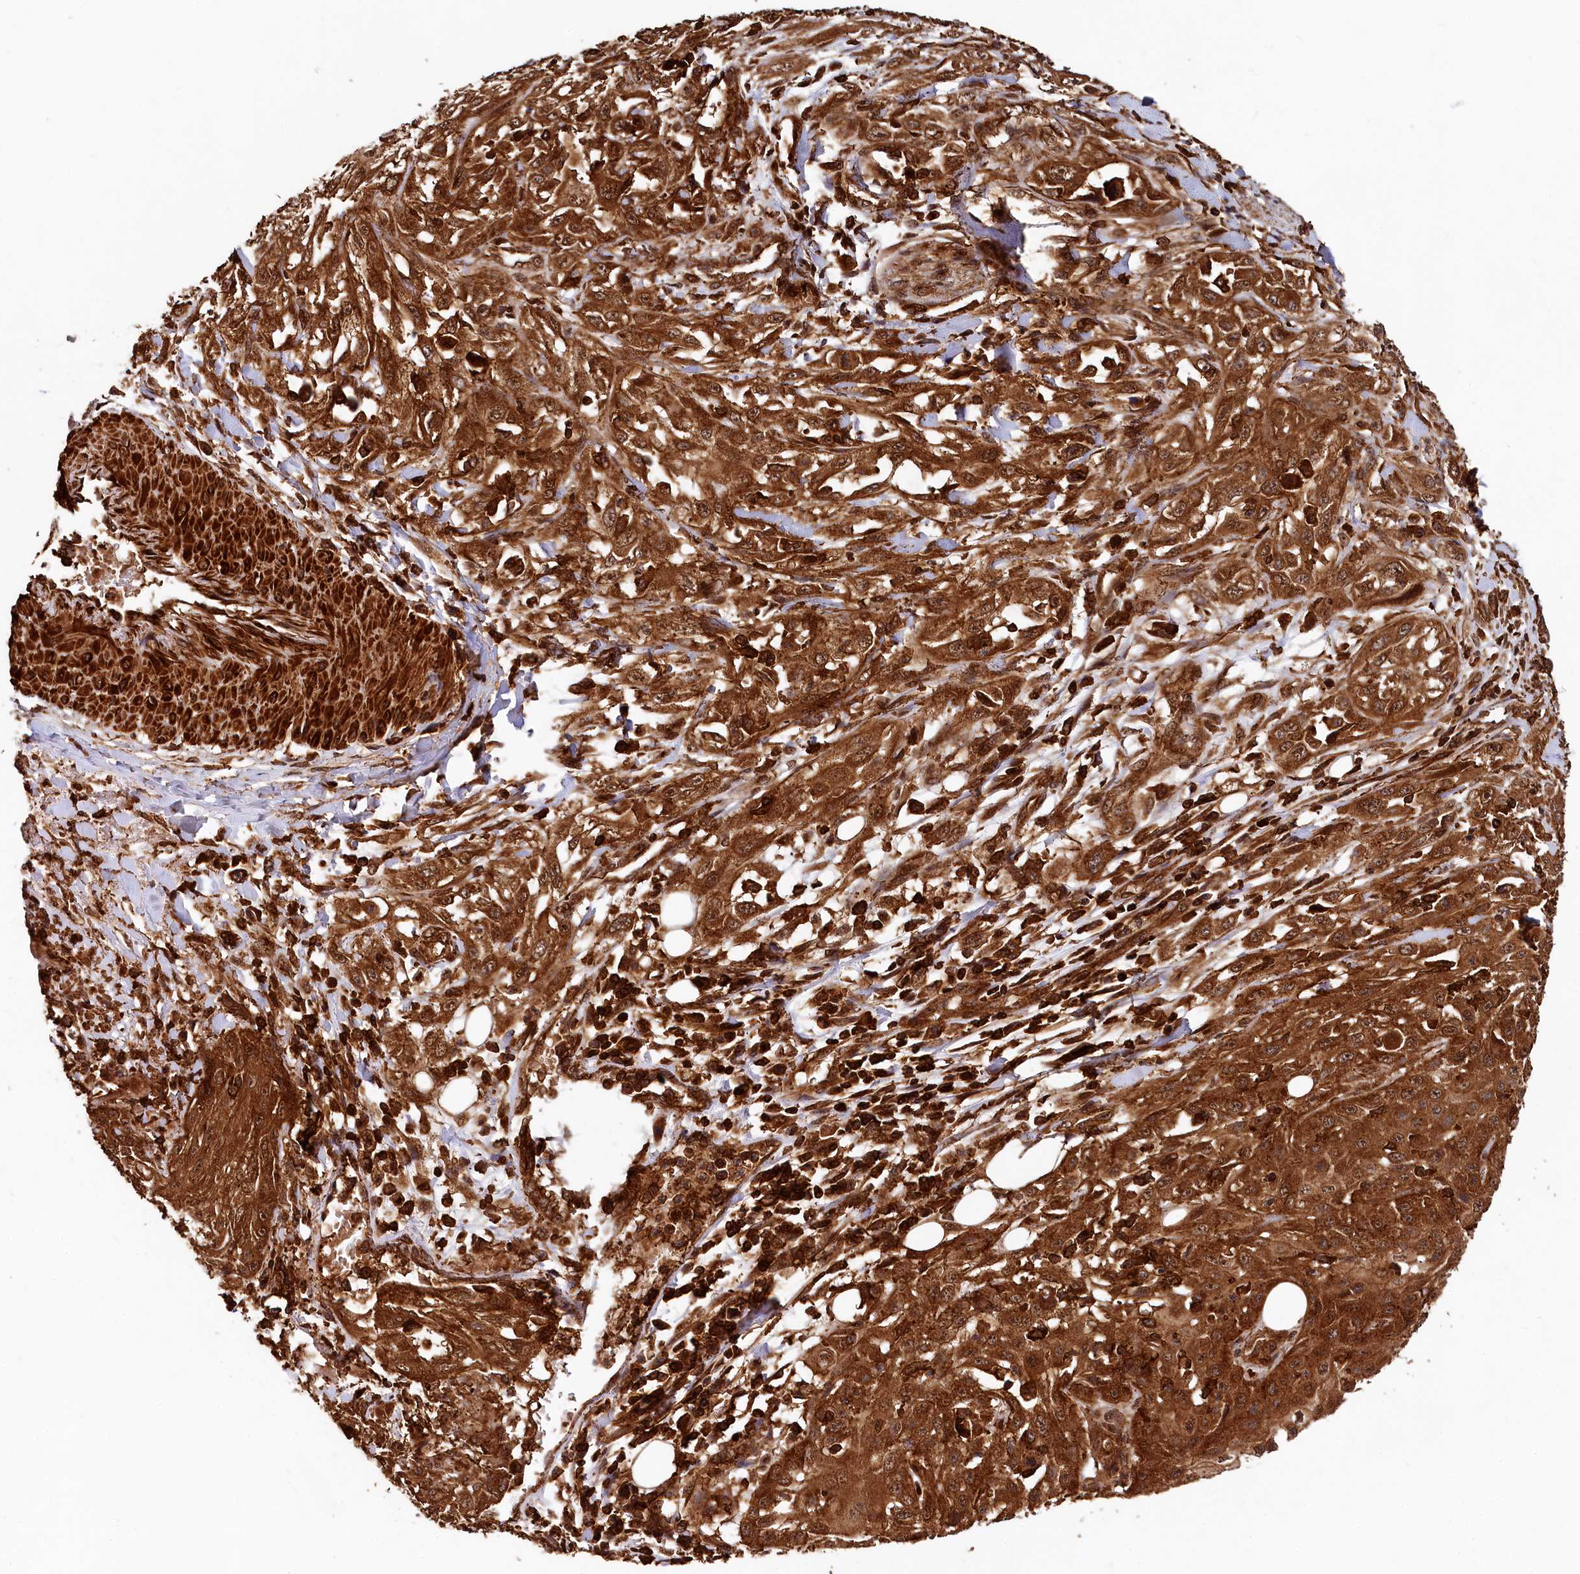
{"staining": {"intensity": "strong", "quantity": ">75%", "location": "cytoplasmic/membranous"}, "tissue": "skin cancer", "cell_type": "Tumor cells", "image_type": "cancer", "snomed": [{"axis": "morphology", "description": "Squamous cell carcinoma, NOS"}, {"axis": "morphology", "description": "Squamous cell carcinoma, metastatic, NOS"}, {"axis": "topography", "description": "Skin"}, {"axis": "topography", "description": "Lymph node"}], "caption": "This histopathology image displays skin cancer (squamous cell carcinoma) stained with IHC to label a protein in brown. The cytoplasmic/membranous of tumor cells show strong positivity for the protein. Nuclei are counter-stained blue.", "gene": "STUB1", "patient": {"sex": "male", "age": 75}}